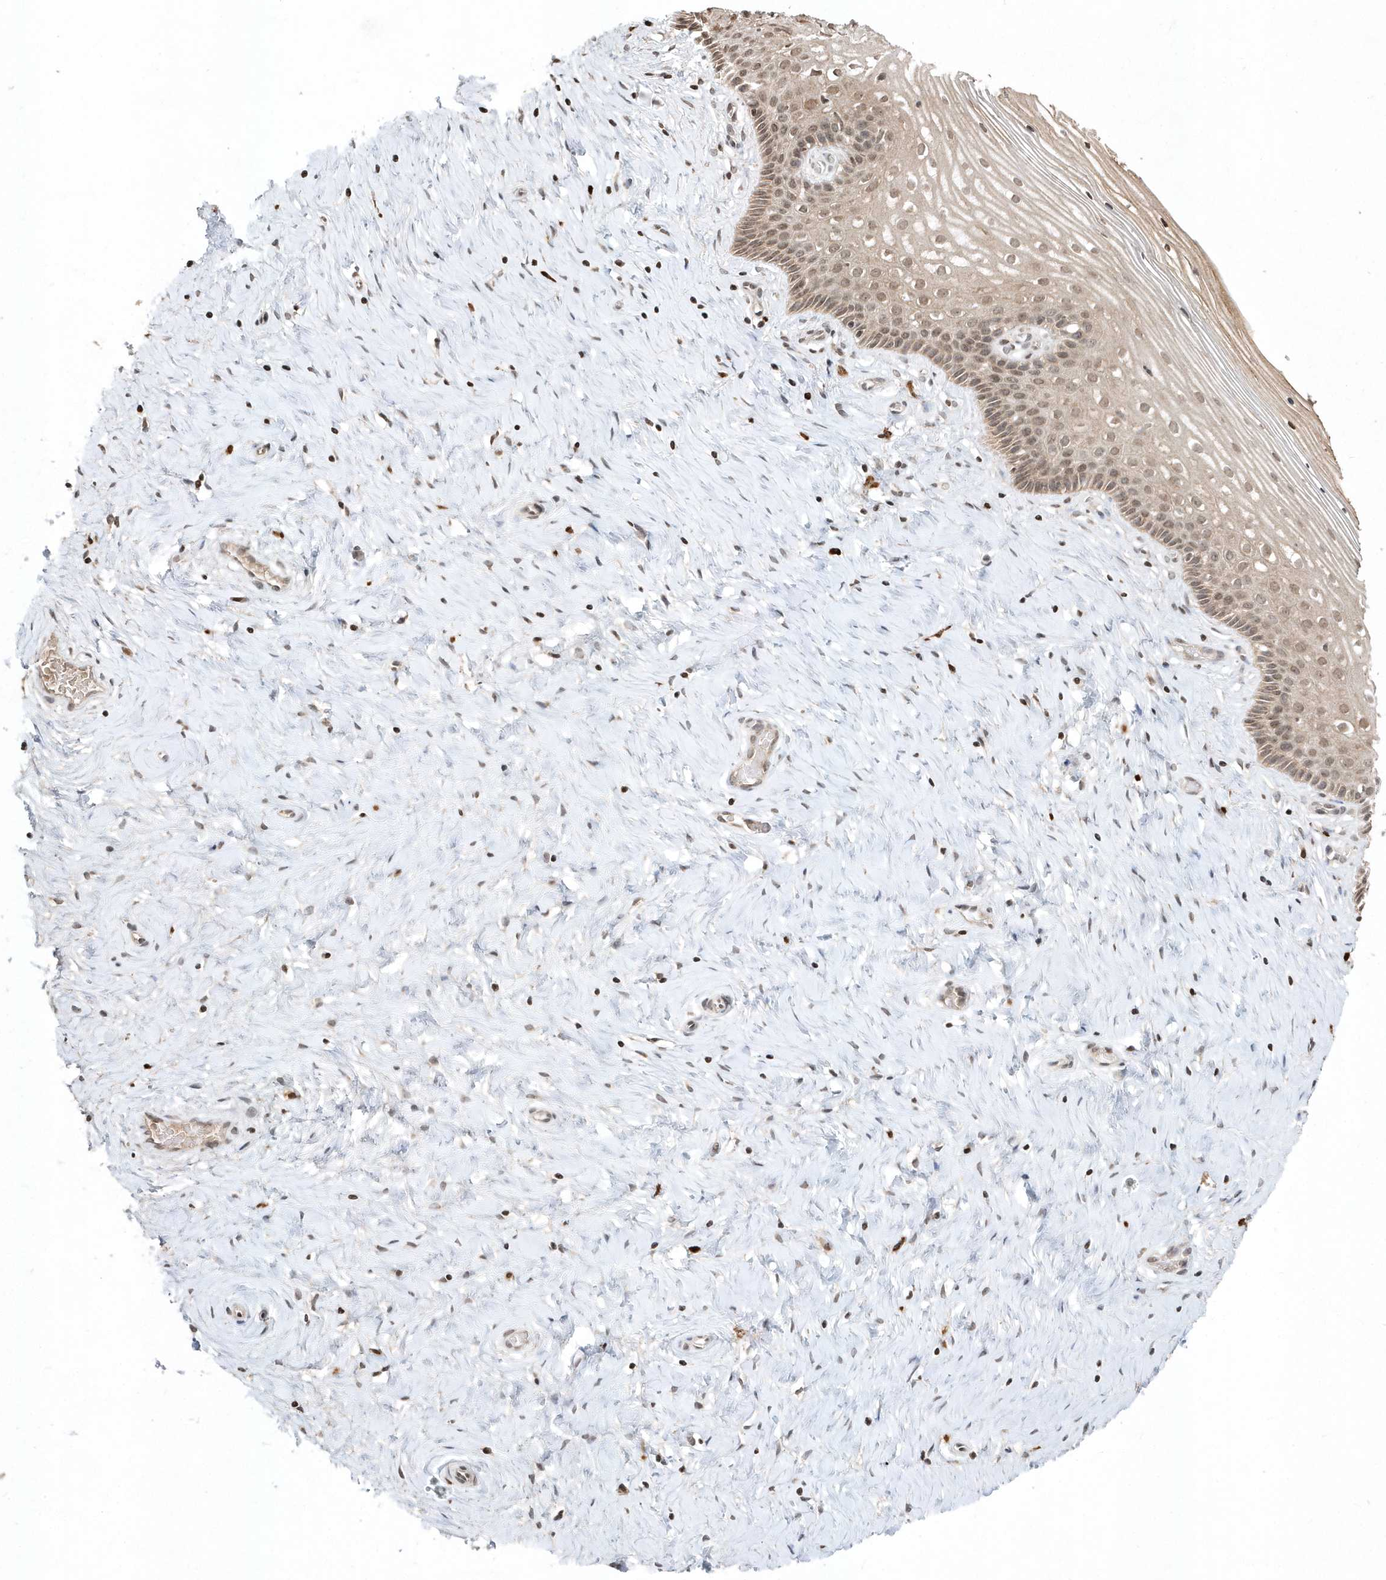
{"staining": {"intensity": "moderate", "quantity": "25%-75%", "location": "cytoplasmic/membranous,nuclear"}, "tissue": "cervix", "cell_type": "Glandular cells", "image_type": "normal", "snomed": [{"axis": "morphology", "description": "Normal tissue, NOS"}, {"axis": "topography", "description": "Cervix"}], "caption": "DAB (3,3'-diaminobenzidine) immunohistochemical staining of benign cervix reveals moderate cytoplasmic/membranous,nuclear protein expression in about 25%-75% of glandular cells.", "gene": "EIF2B1", "patient": {"sex": "female", "age": 33}}